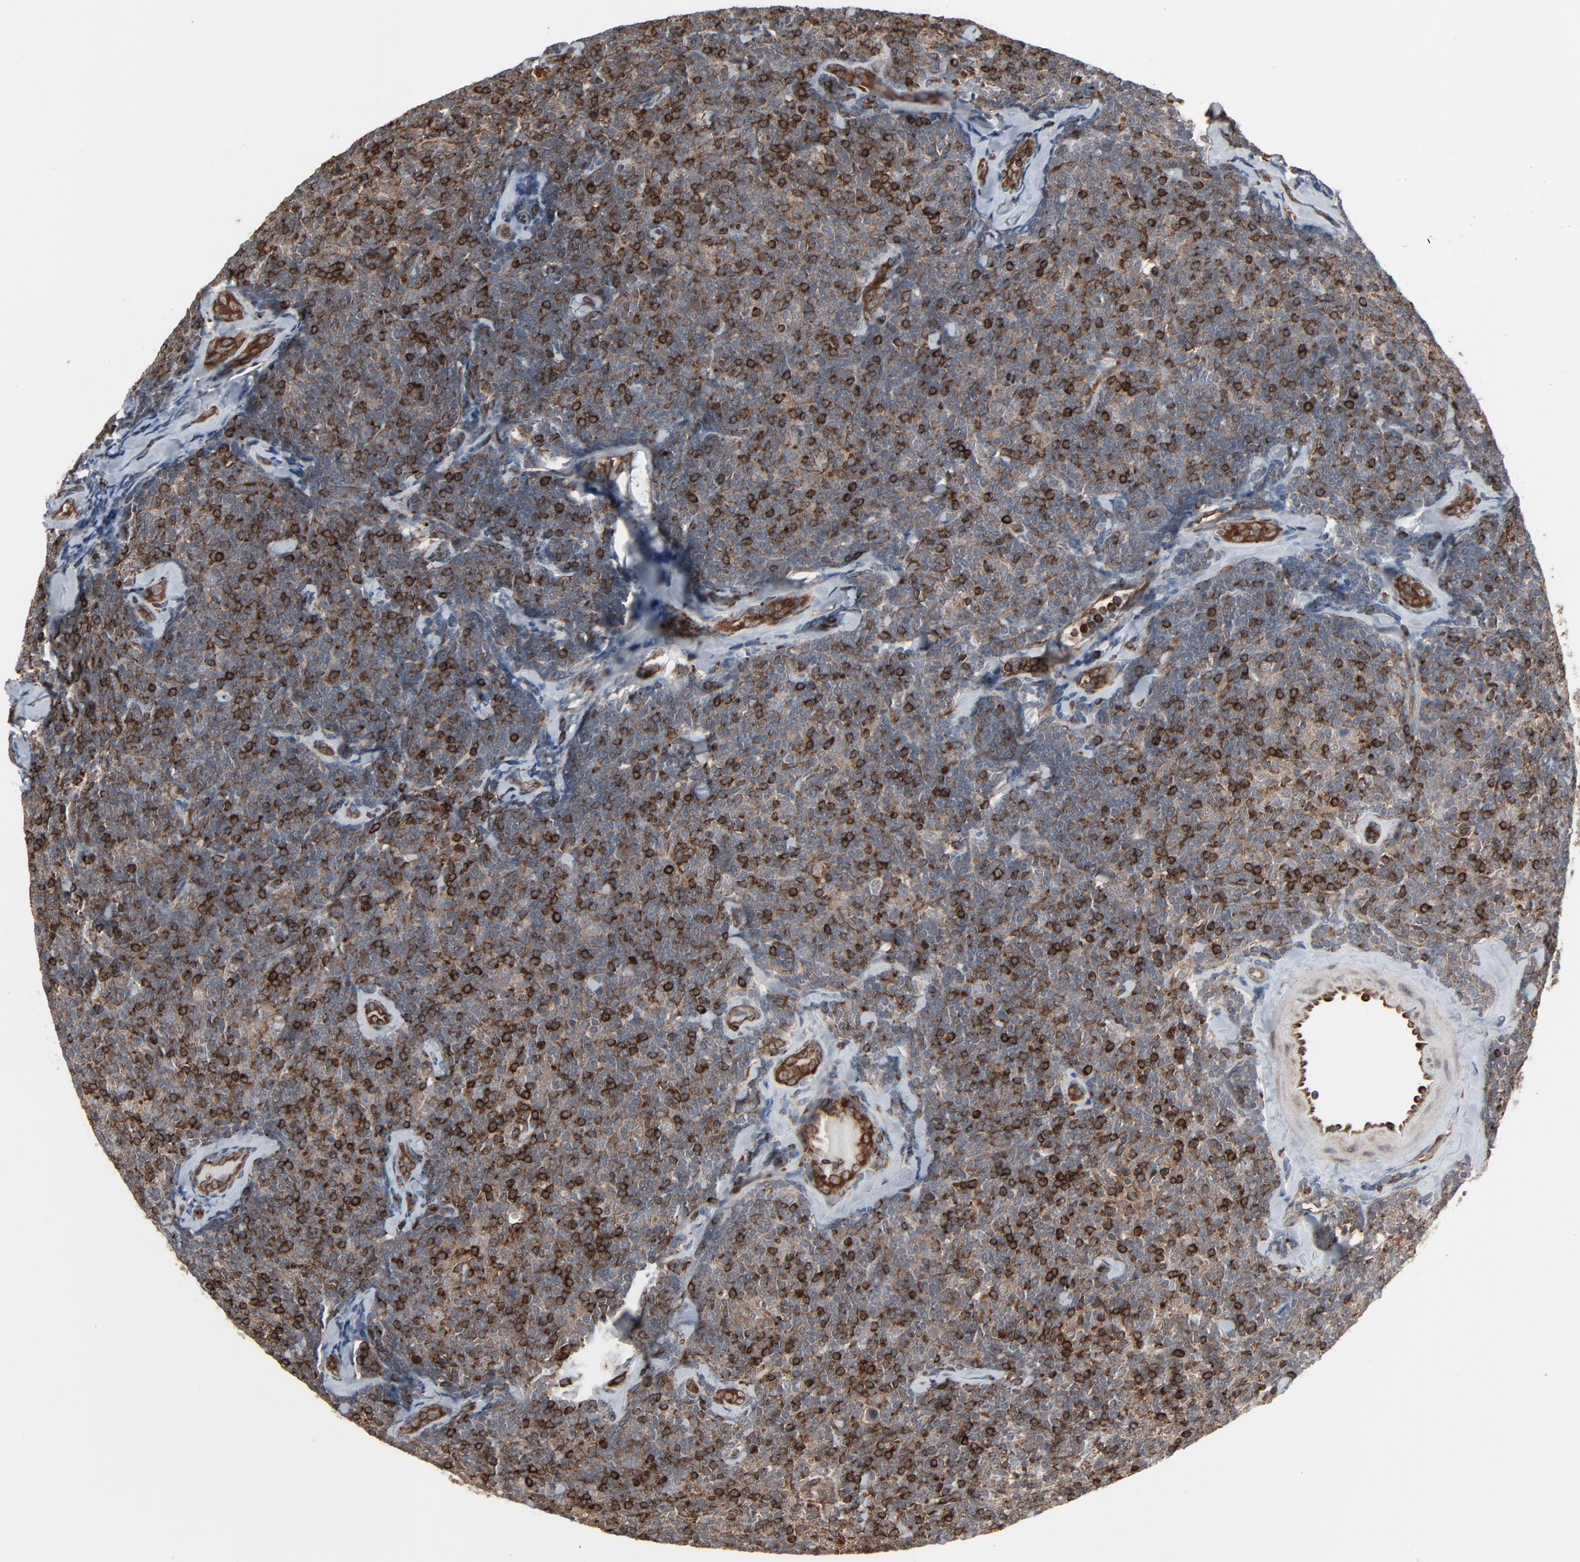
{"staining": {"intensity": "strong", "quantity": "25%-75%", "location": "cytoplasmic/membranous"}, "tissue": "lymphoma", "cell_type": "Tumor cells", "image_type": "cancer", "snomed": [{"axis": "morphology", "description": "Malignant lymphoma, non-Hodgkin's type, Low grade"}, {"axis": "topography", "description": "Lymph node"}], "caption": "Immunohistochemical staining of human low-grade malignant lymphoma, non-Hodgkin's type reveals high levels of strong cytoplasmic/membranous protein staining in about 25%-75% of tumor cells.", "gene": "OPTN", "patient": {"sex": "female", "age": 56}}